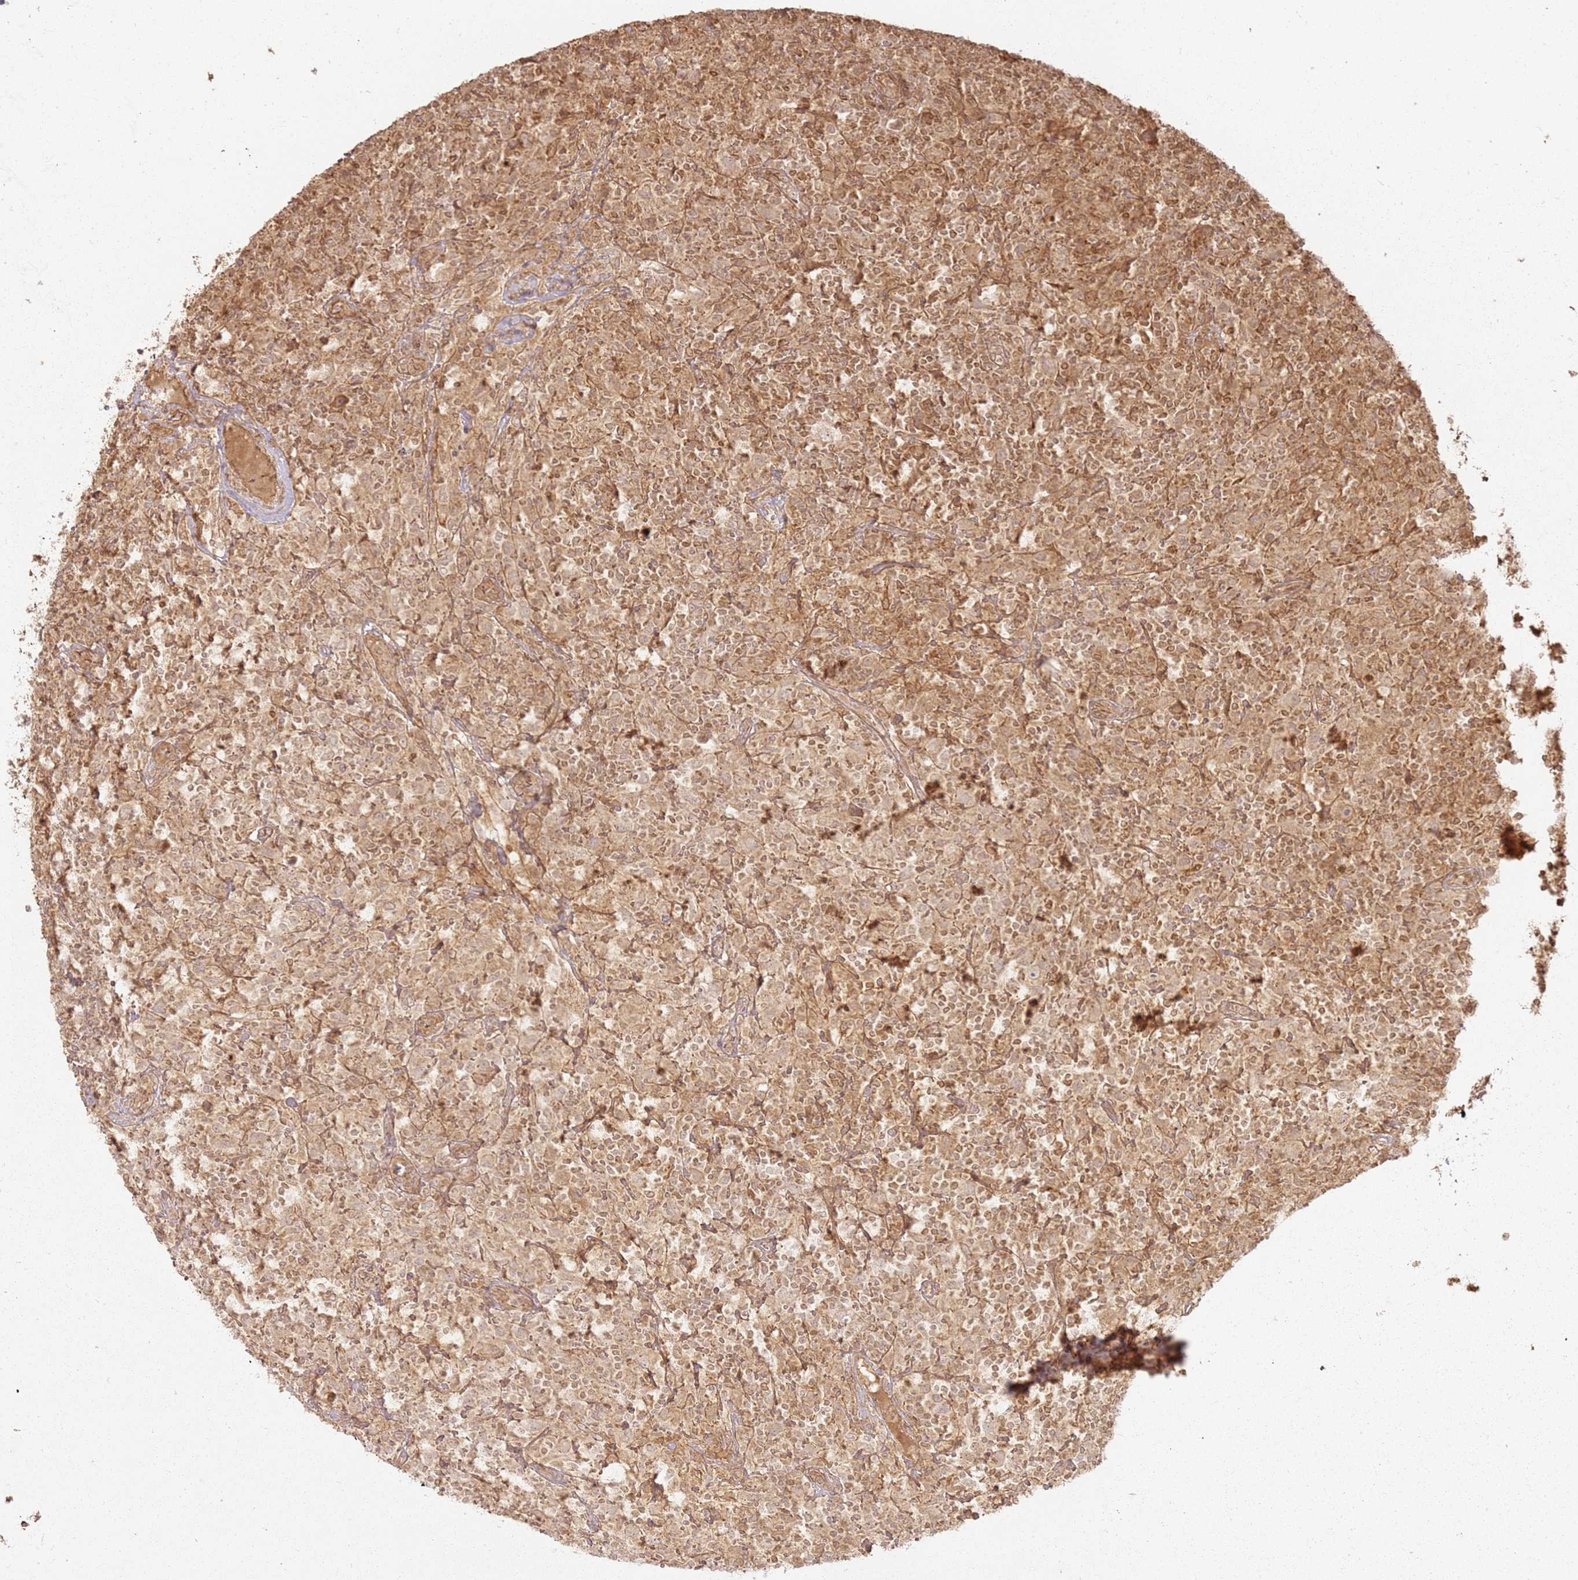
{"staining": {"intensity": "weak", "quantity": ">75%", "location": "cytoplasmic/membranous"}, "tissue": "lymphoma", "cell_type": "Tumor cells", "image_type": "cancer", "snomed": [{"axis": "morphology", "description": "Hodgkin's disease, NOS"}, {"axis": "topography", "description": "Lymph node"}], "caption": "Tumor cells display low levels of weak cytoplasmic/membranous positivity in approximately >75% of cells in human lymphoma. (Stains: DAB in brown, nuclei in blue, Microscopy: brightfield microscopy at high magnification).", "gene": "ZNF776", "patient": {"sex": "male", "age": 70}}